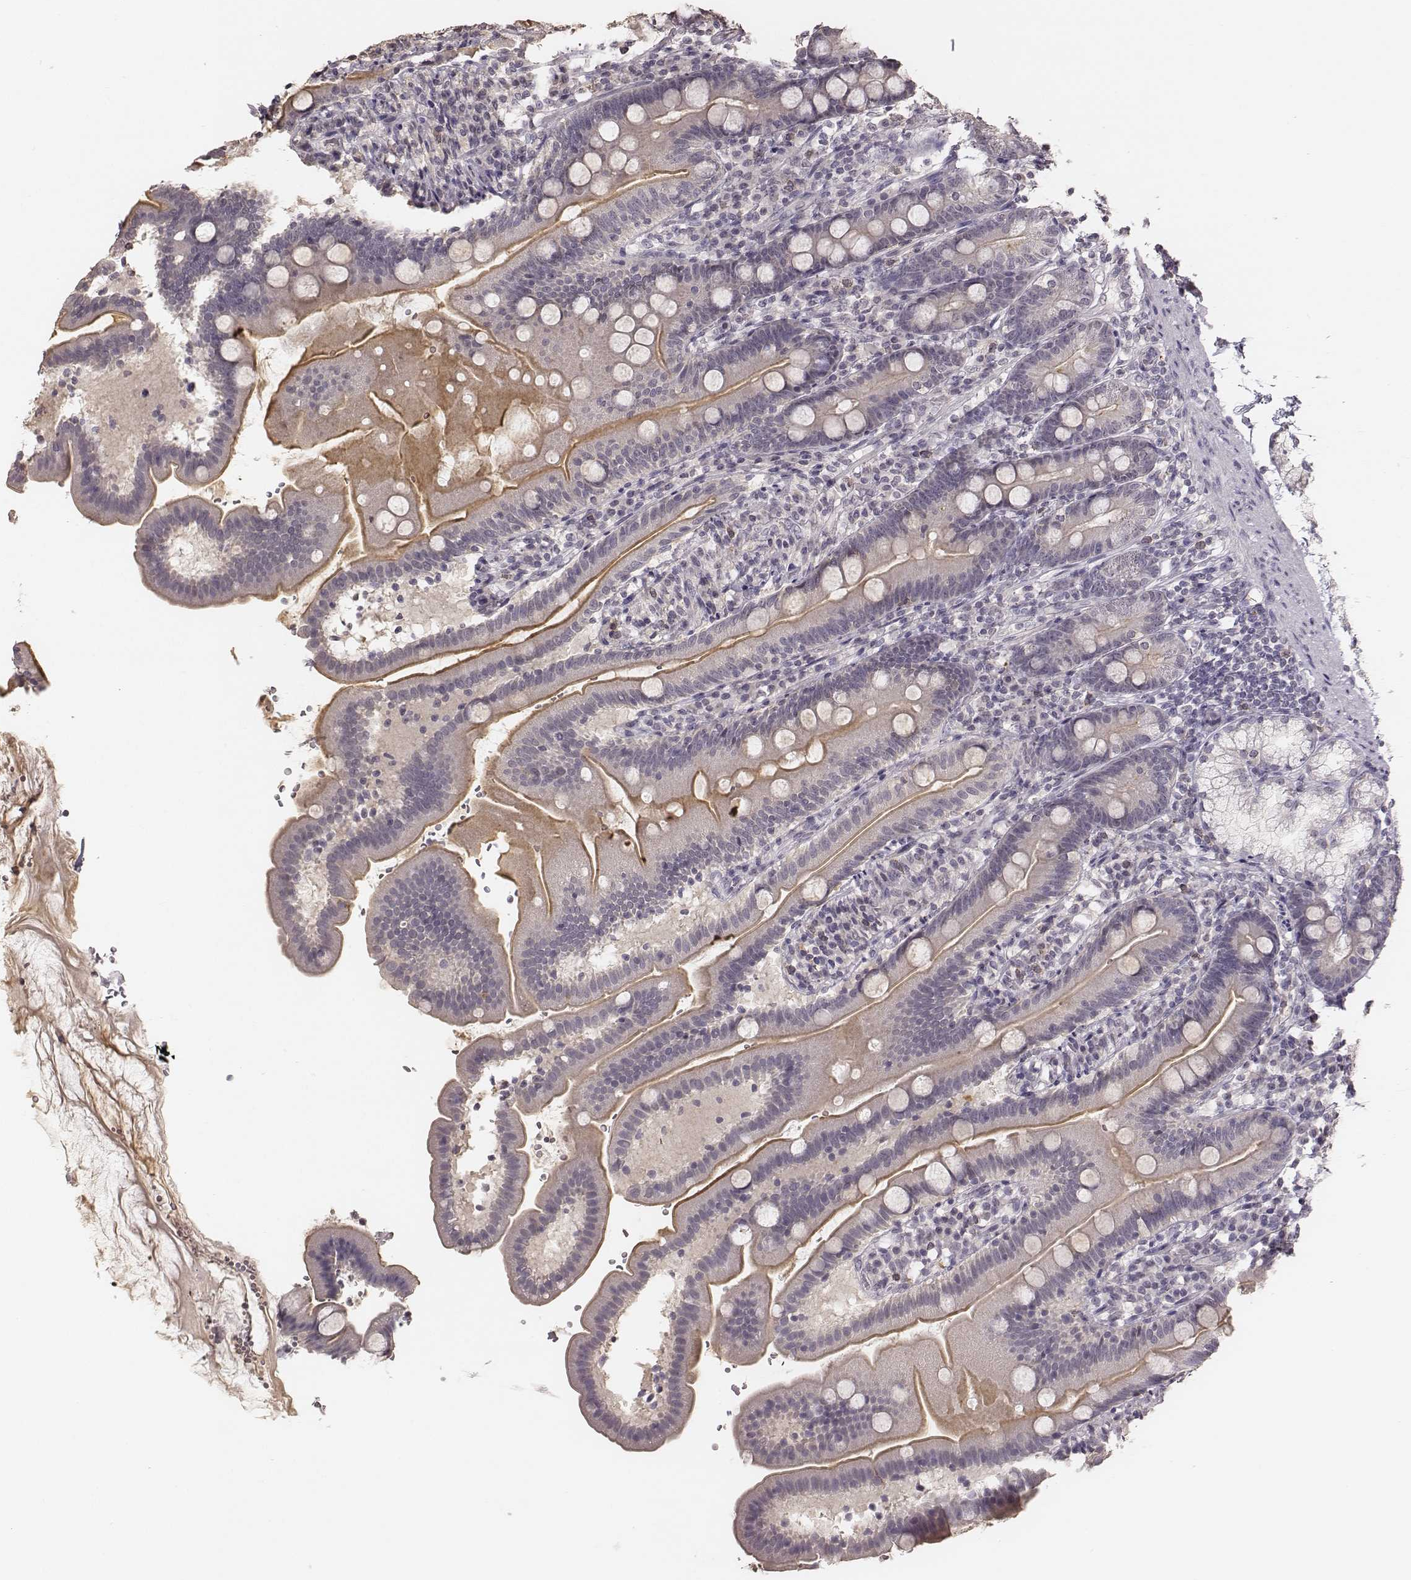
{"staining": {"intensity": "moderate", "quantity": ">75%", "location": "cytoplasmic/membranous"}, "tissue": "duodenum", "cell_type": "Glandular cells", "image_type": "normal", "snomed": [{"axis": "morphology", "description": "Normal tissue, NOS"}, {"axis": "topography", "description": "Duodenum"}], "caption": "This micrograph reveals benign duodenum stained with IHC to label a protein in brown. The cytoplasmic/membranous of glandular cells show moderate positivity for the protein. Nuclei are counter-stained blue.", "gene": "LY6K", "patient": {"sex": "female", "age": 67}}